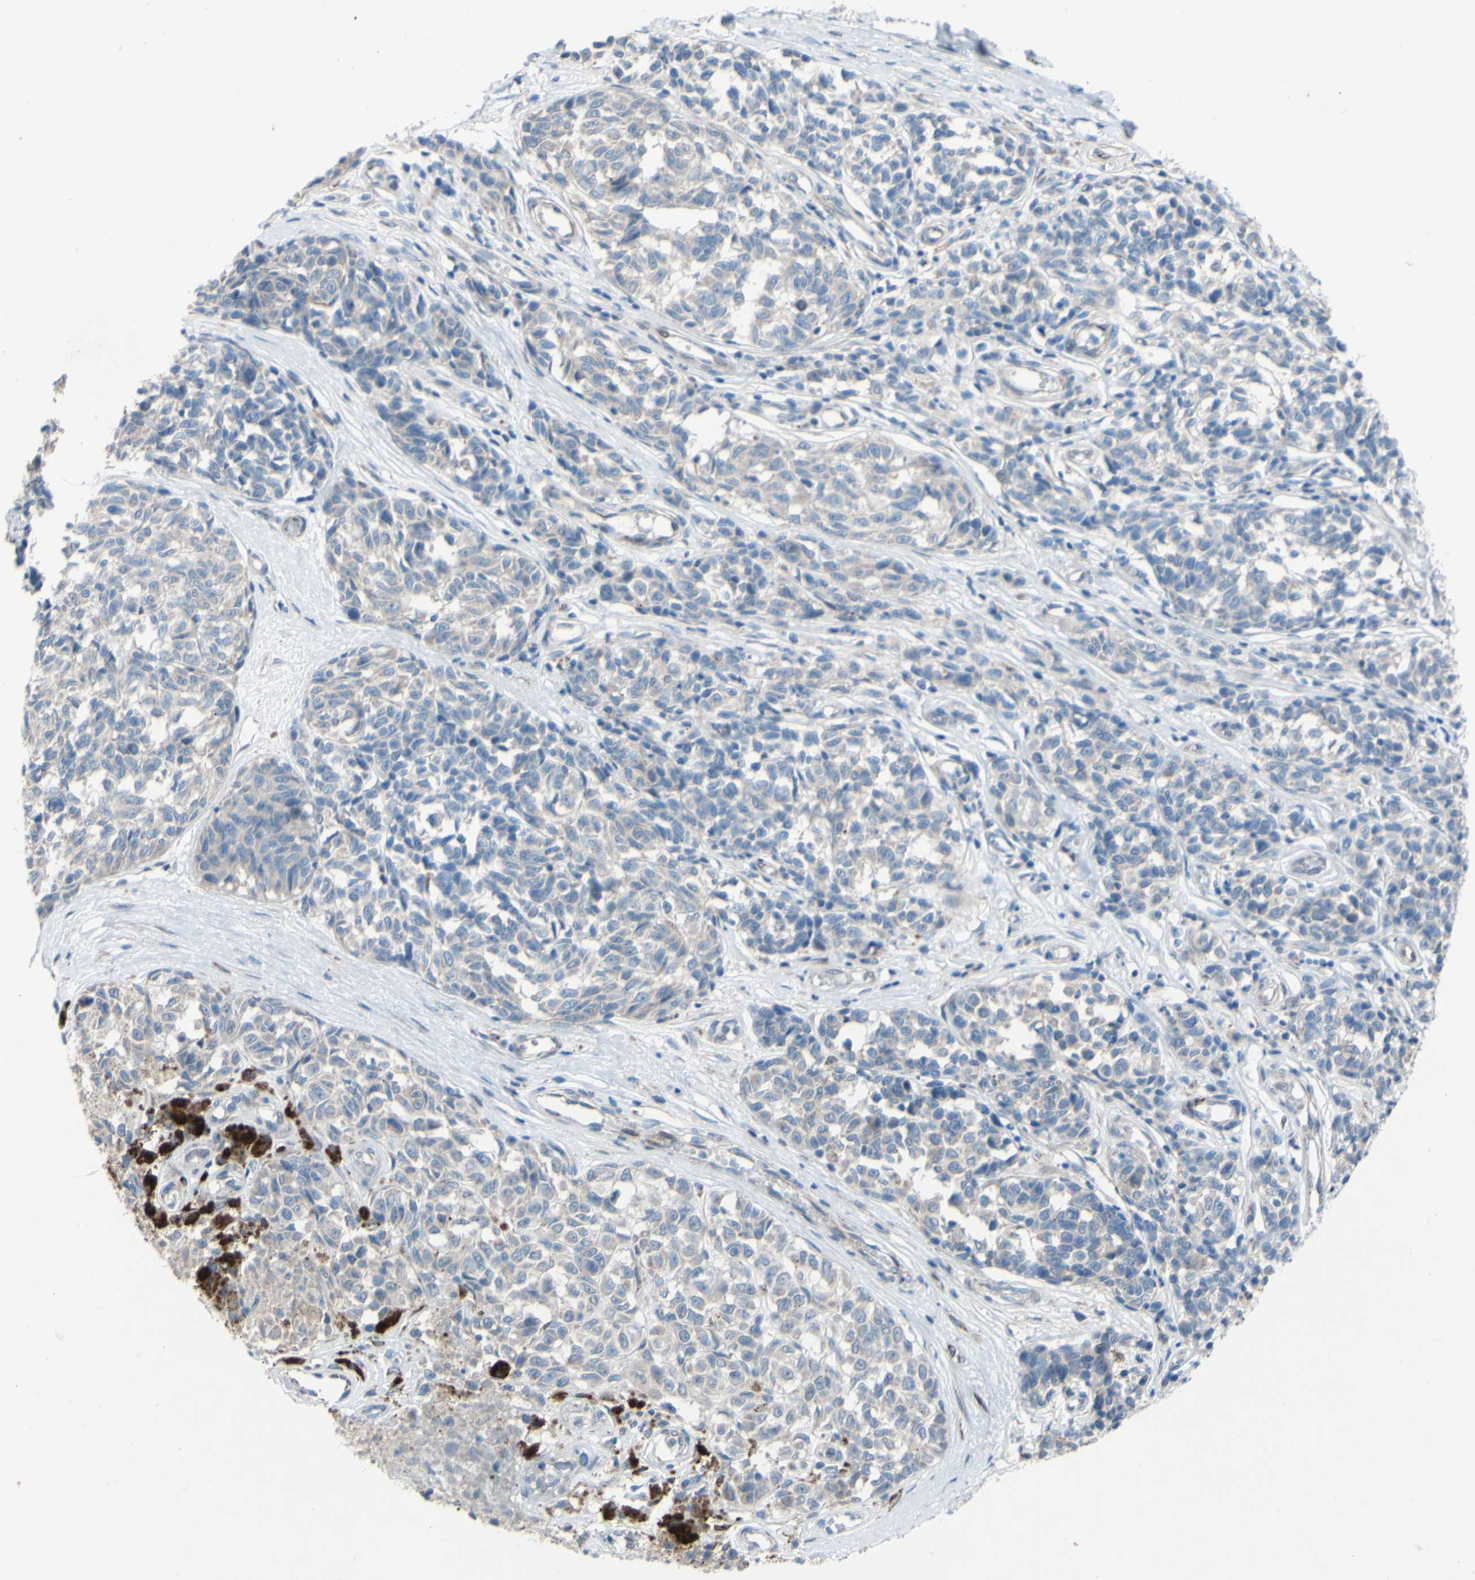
{"staining": {"intensity": "negative", "quantity": "none", "location": "none"}, "tissue": "melanoma", "cell_type": "Tumor cells", "image_type": "cancer", "snomed": [{"axis": "morphology", "description": "Malignant melanoma, NOS"}, {"axis": "topography", "description": "Skin"}], "caption": "Immunohistochemistry (IHC) micrograph of melanoma stained for a protein (brown), which exhibits no expression in tumor cells.", "gene": "CDCP1", "patient": {"sex": "female", "age": 64}}